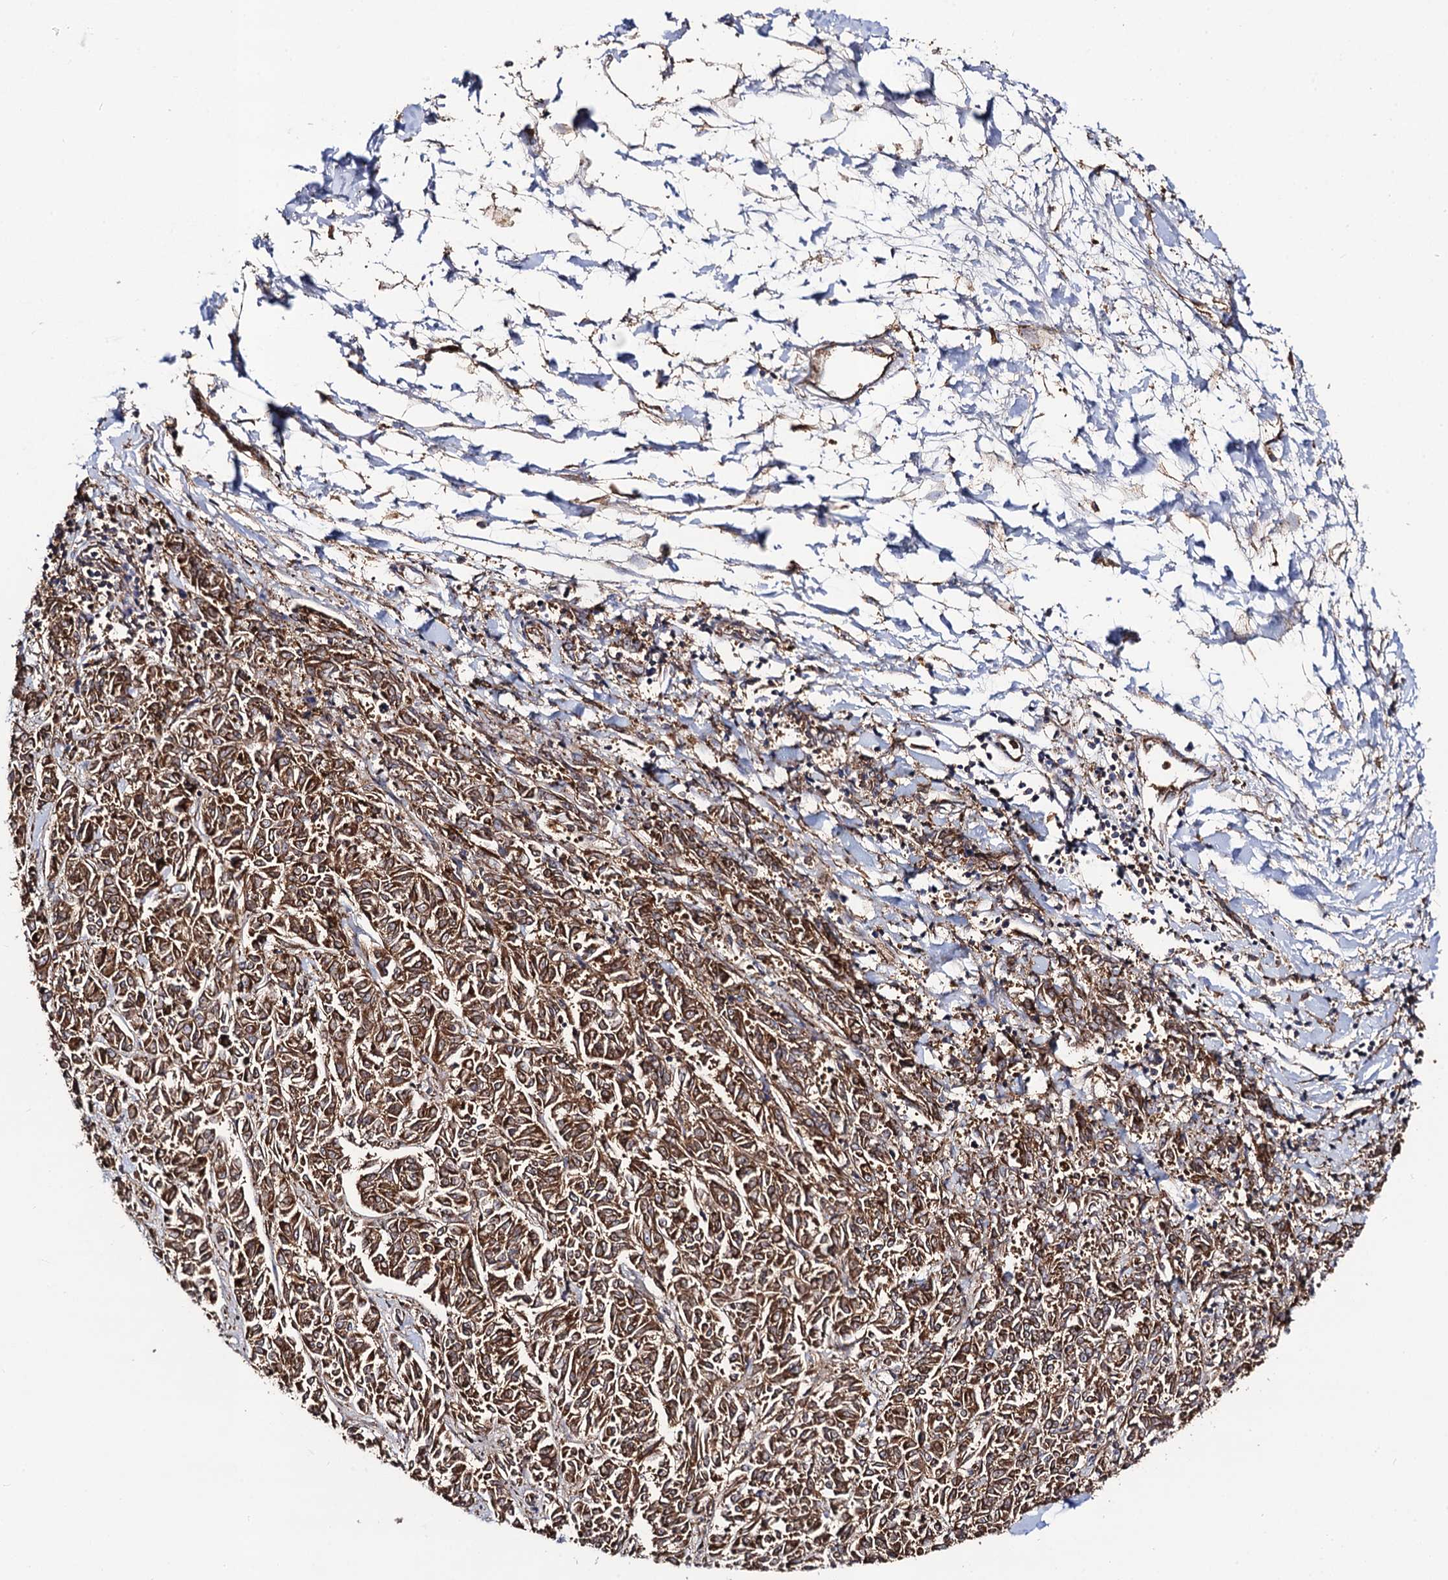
{"staining": {"intensity": "moderate", "quantity": "25%-75%", "location": "cytoplasmic/membranous"}, "tissue": "melanoma", "cell_type": "Tumor cells", "image_type": "cancer", "snomed": [{"axis": "morphology", "description": "Malignant melanoma, NOS"}, {"axis": "topography", "description": "Skin"}], "caption": "Human malignant melanoma stained for a protein (brown) shows moderate cytoplasmic/membranous positive expression in approximately 25%-75% of tumor cells.", "gene": "DYDC1", "patient": {"sex": "female", "age": 72}}